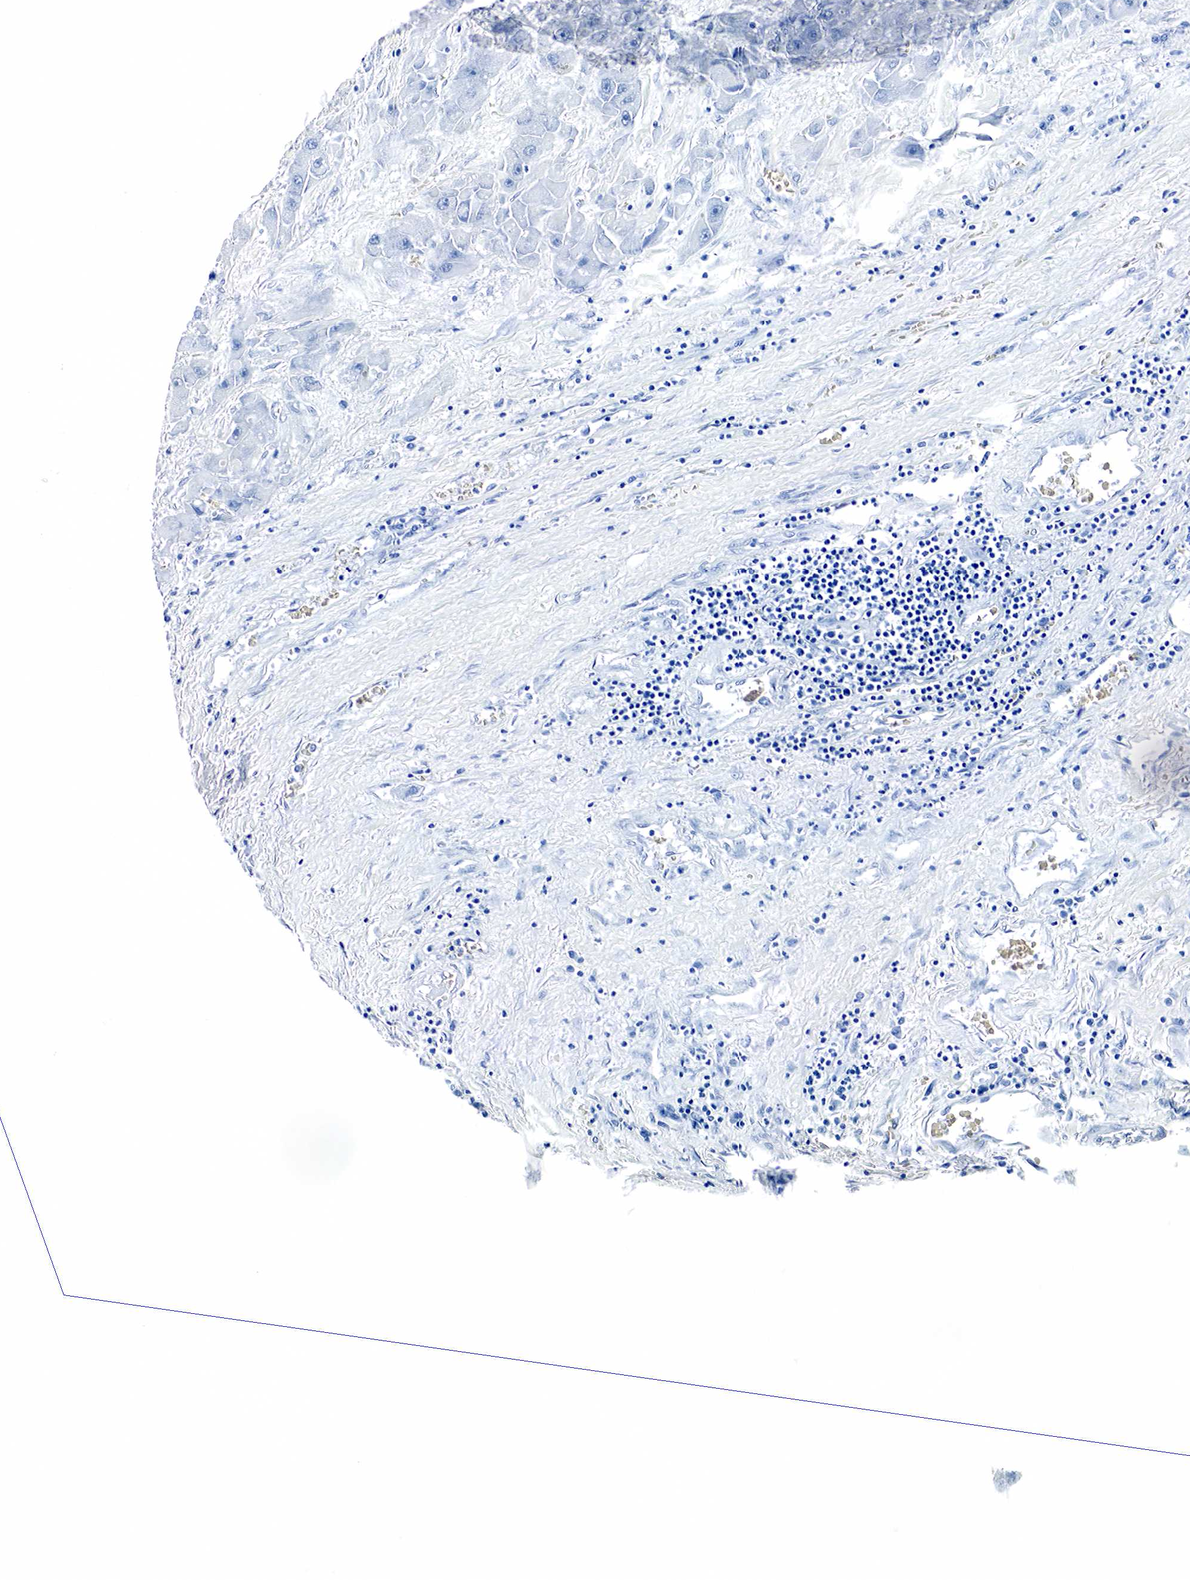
{"staining": {"intensity": "negative", "quantity": "none", "location": "none"}, "tissue": "stomach cancer", "cell_type": "Tumor cells", "image_type": "cancer", "snomed": [{"axis": "morphology", "description": "Adenocarcinoma, NOS"}, {"axis": "topography", "description": "Stomach, upper"}], "caption": "This is a photomicrograph of immunohistochemistry staining of stomach cancer (adenocarcinoma), which shows no positivity in tumor cells.", "gene": "GAST", "patient": {"sex": "male", "age": 80}}